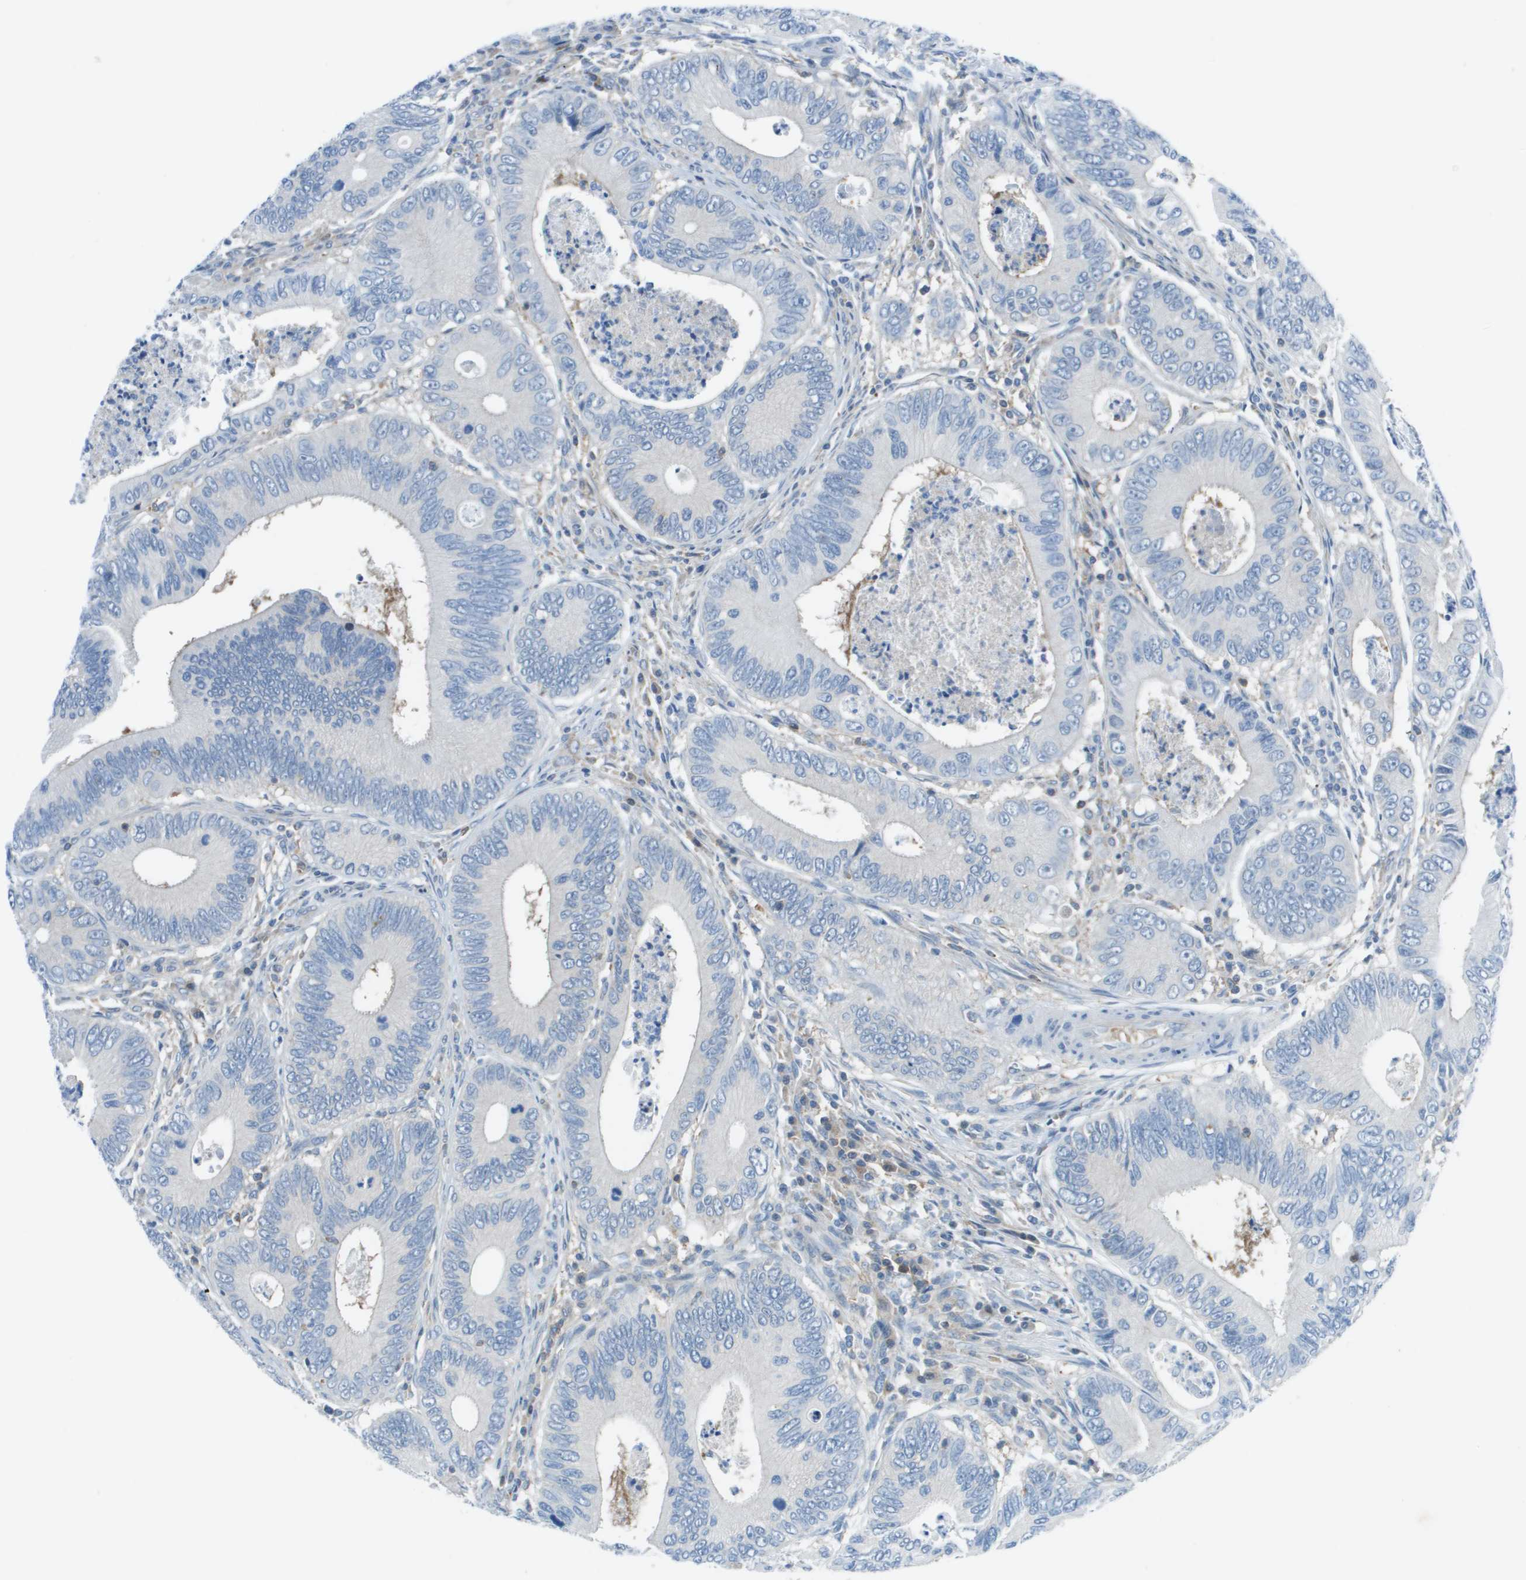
{"staining": {"intensity": "negative", "quantity": "none", "location": "none"}, "tissue": "colorectal cancer", "cell_type": "Tumor cells", "image_type": "cancer", "snomed": [{"axis": "morphology", "description": "Inflammation, NOS"}, {"axis": "morphology", "description": "Adenocarcinoma, NOS"}, {"axis": "topography", "description": "Colon"}], "caption": "IHC histopathology image of adenocarcinoma (colorectal) stained for a protein (brown), which reveals no positivity in tumor cells. (Immunohistochemistry (ihc), brightfield microscopy, high magnification).", "gene": "STIP1", "patient": {"sex": "male", "age": 72}}